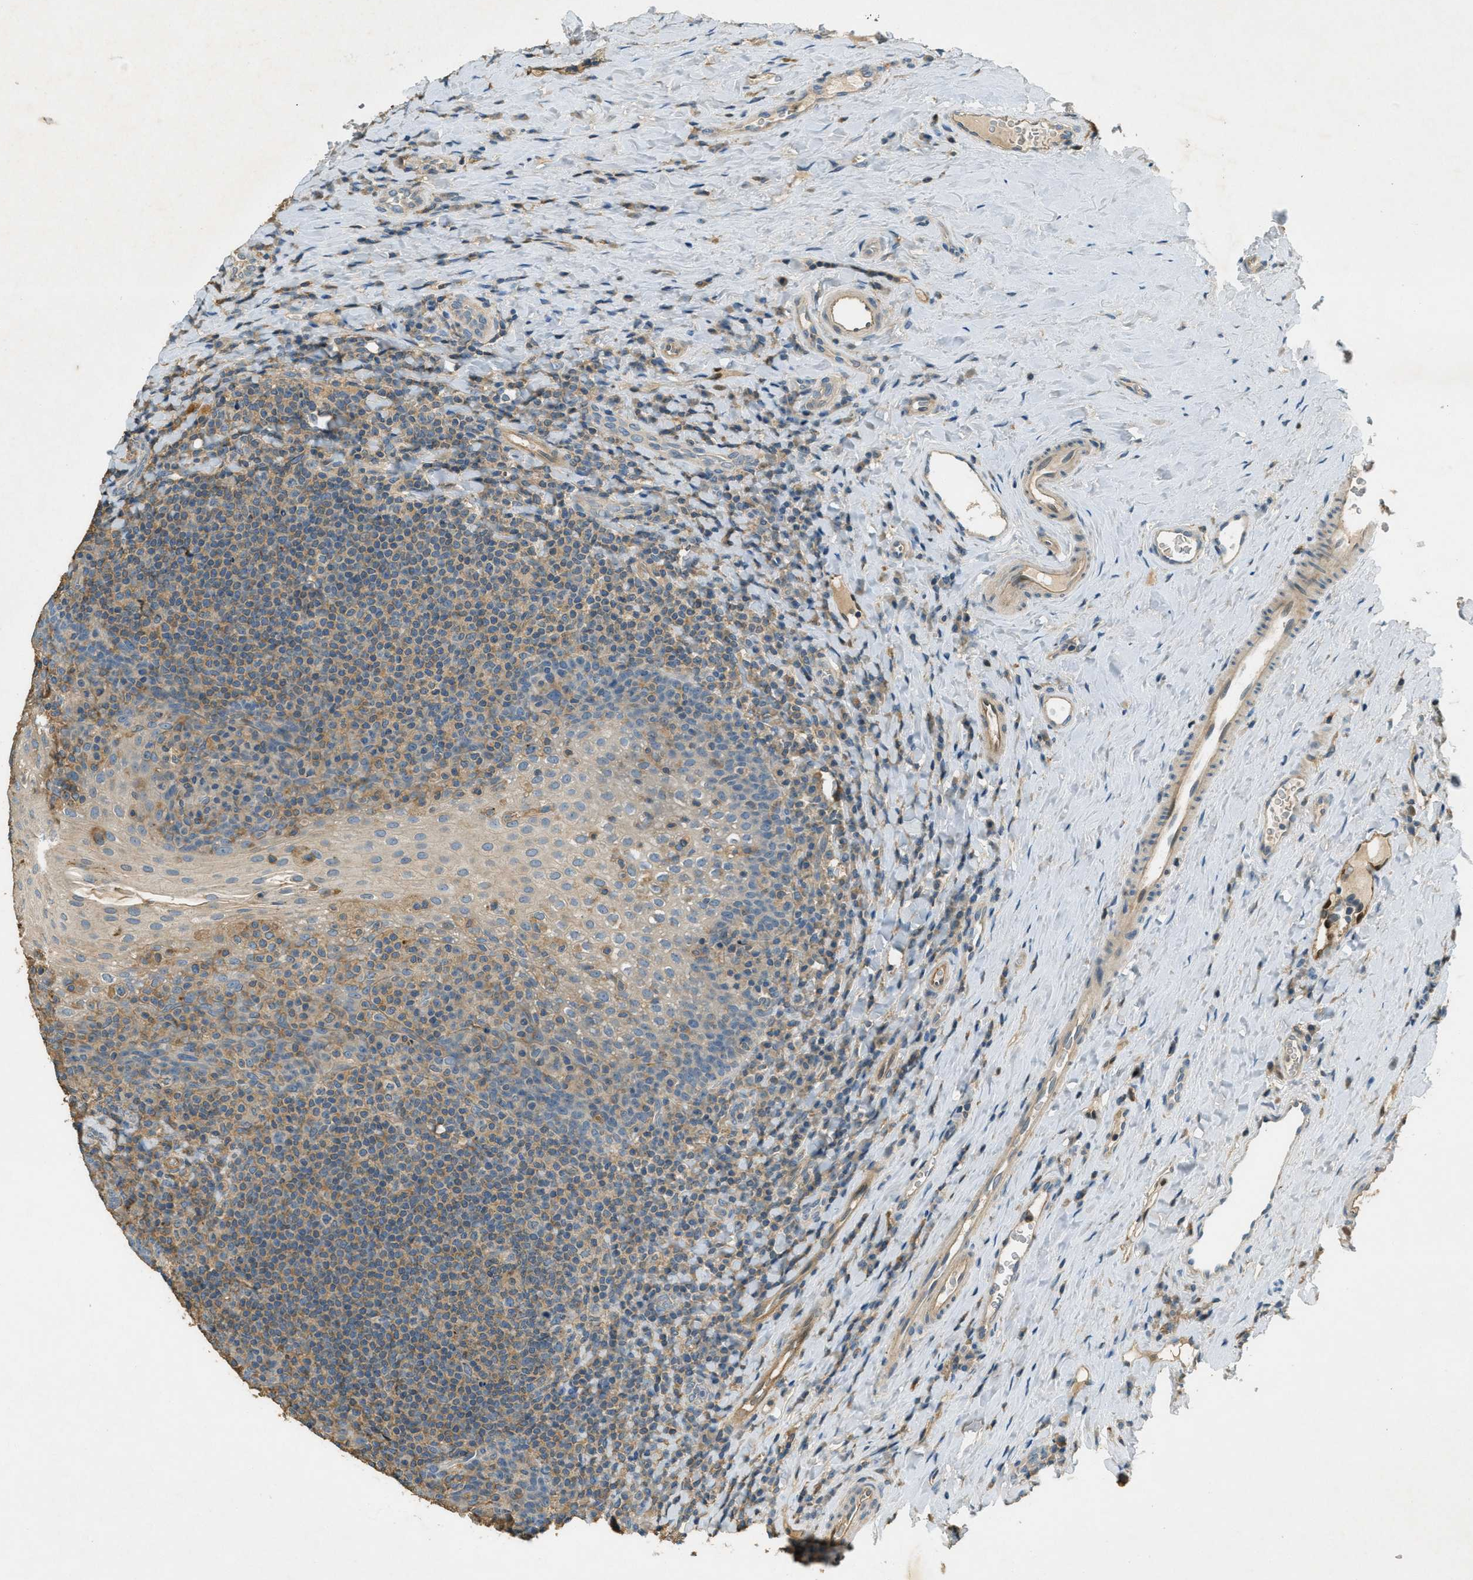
{"staining": {"intensity": "moderate", "quantity": ">75%", "location": "cytoplasmic/membranous"}, "tissue": "tonsil", "cell_type": "Germinal center cells", "image_type": "normal", "snomed": [{"axis": "morphology", "description": "Normal tissue, NOS"}, {"axis": "topography", "description": "Tonsil"}], "caption": "Protein expression analysis of benign tonsil reveals moderate cytoplasmic/membranous staining in approximately >75% of germinal center cells.", "gene": "NUDT4B", "patient": {"sex": "male", "age": 17}}